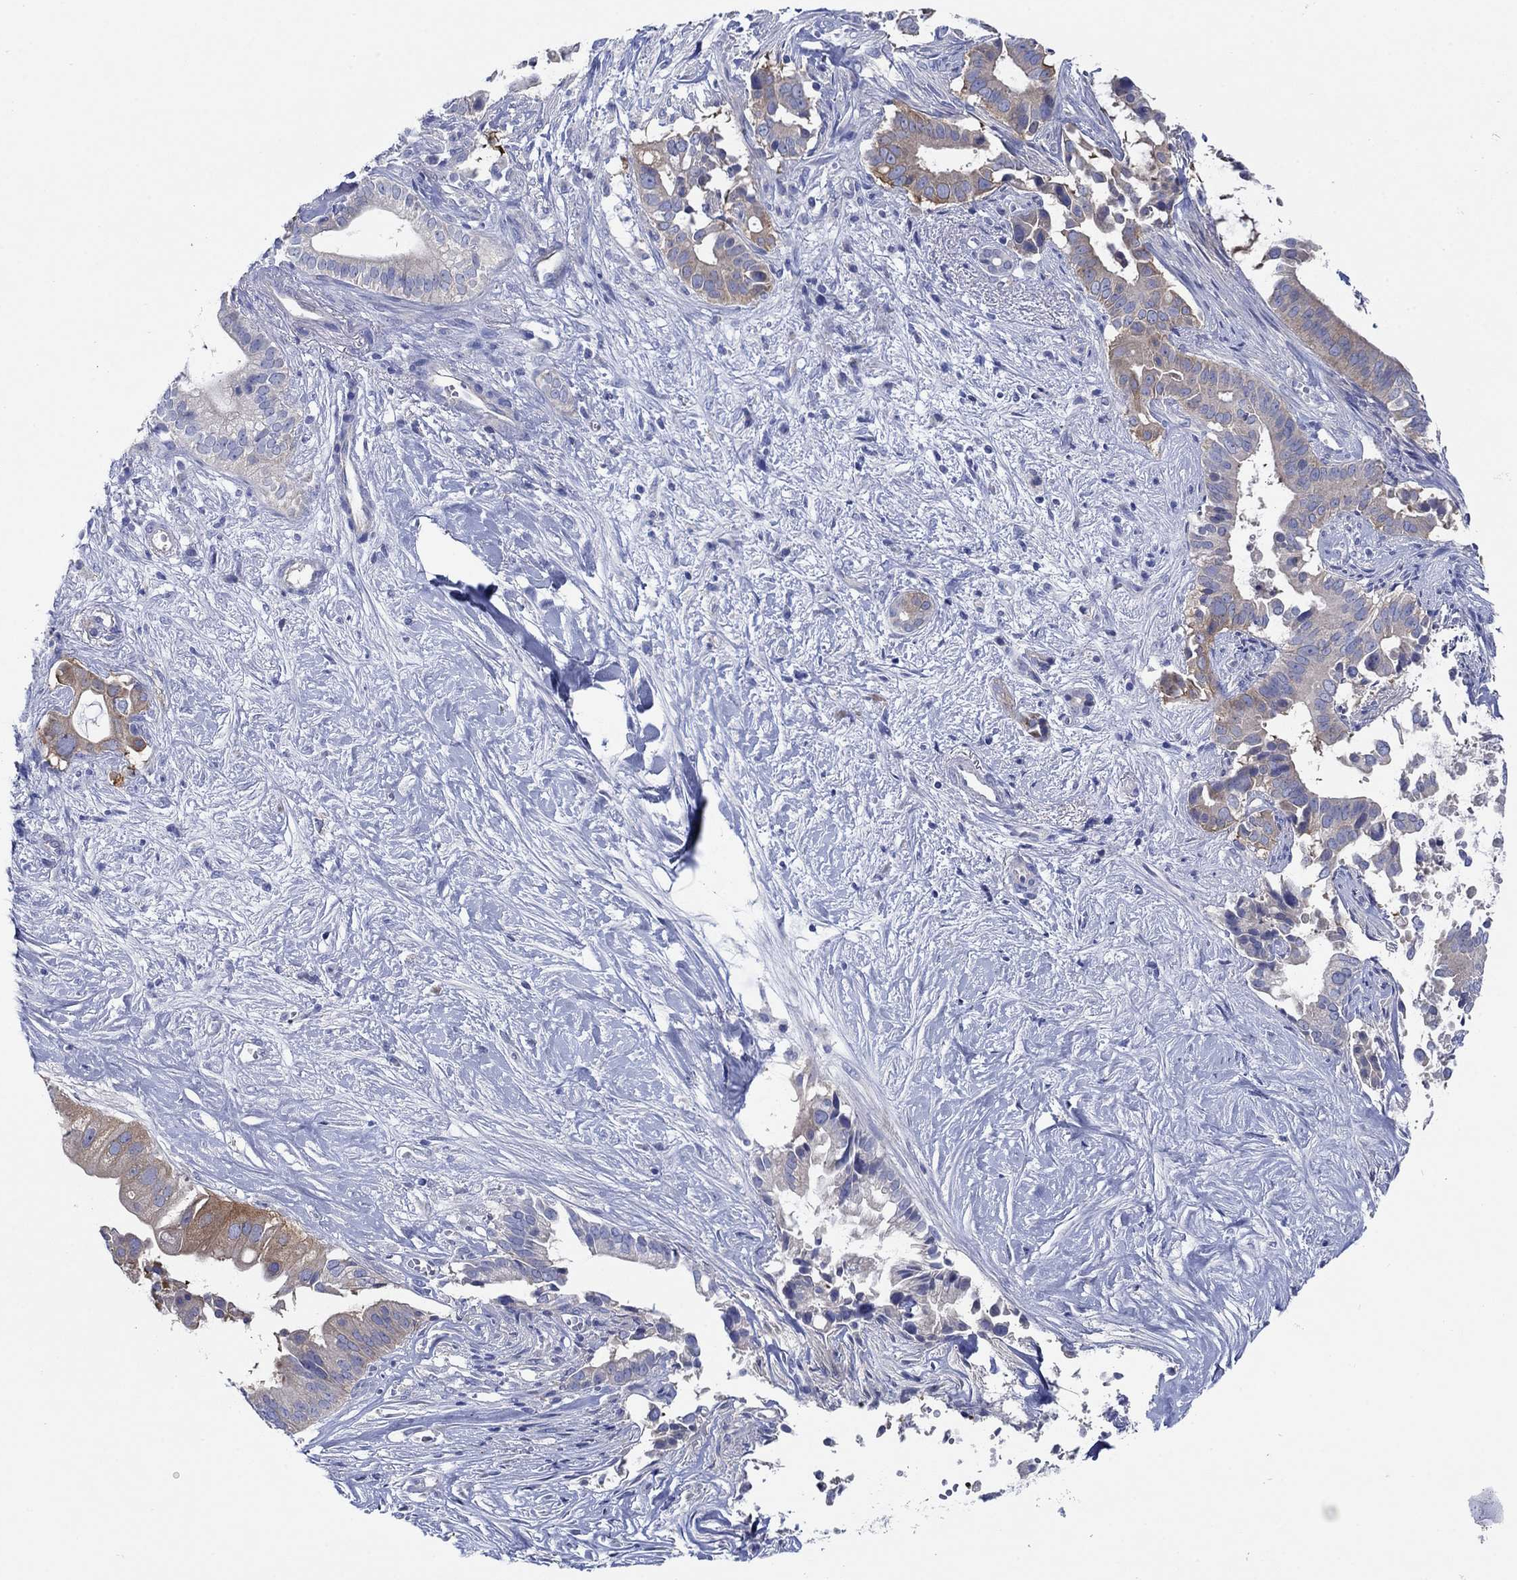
{"staining": {"intensity": "moderate", "quantity": "<25%", "location": "cytoplasmic/membranous"}, "tissue": "pancreatic cancer", "cell_type": "Tumor cells", "image_type": "cancer", "snomed": [{"axis": "morphology", "description": "Adenocarcinoma, NOS"}, {"axis": "topography", "description": "Pancreas"}], "caption": "This is an image of IHC staining of pancreatic cancer (adenocarcinoma), which shows moderate expression in the cytoplasmic/membranous of tumor cells.", "gene": "TRIM16", "patient": {"sex": "male", "age": 61}}